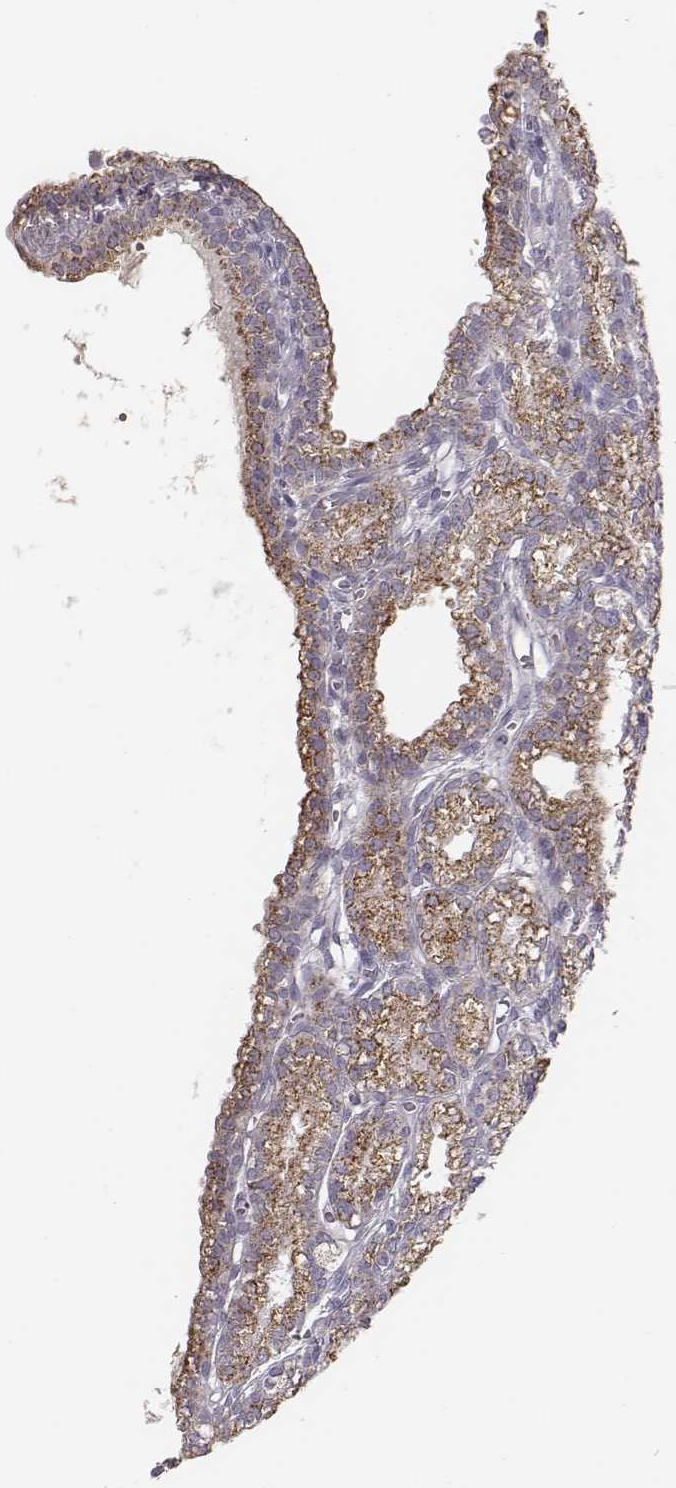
{"staining": {"intensity": "moderate", "quantity": ">75%", "location": "cytoplasmic/membranous"}, "tissue": "seminal vesicle", "cell_type": "Glandular cells", "image_type": "normal", "snomed": [{"axis": "morphology", "description": "Normal tissue, NOS"}, {"axis": "morphology", "description": "Urothelial carcinoma, NOS"}, {"axis": "topography", "description": "Urinary bladder"}, {"axis": "topography", "description": "Seminal veicle"}], "caption": "Seminal vesicle was stained to show a protein in brown. There is medium levels of moderate cytoplasmic/membranous expression in about >75% of glandular cells. The protein of interest is shown in brown color, while the nuclei are stained blue.", "gene": "ABCD3", "patient": {"sex": "male", "age": 76}}